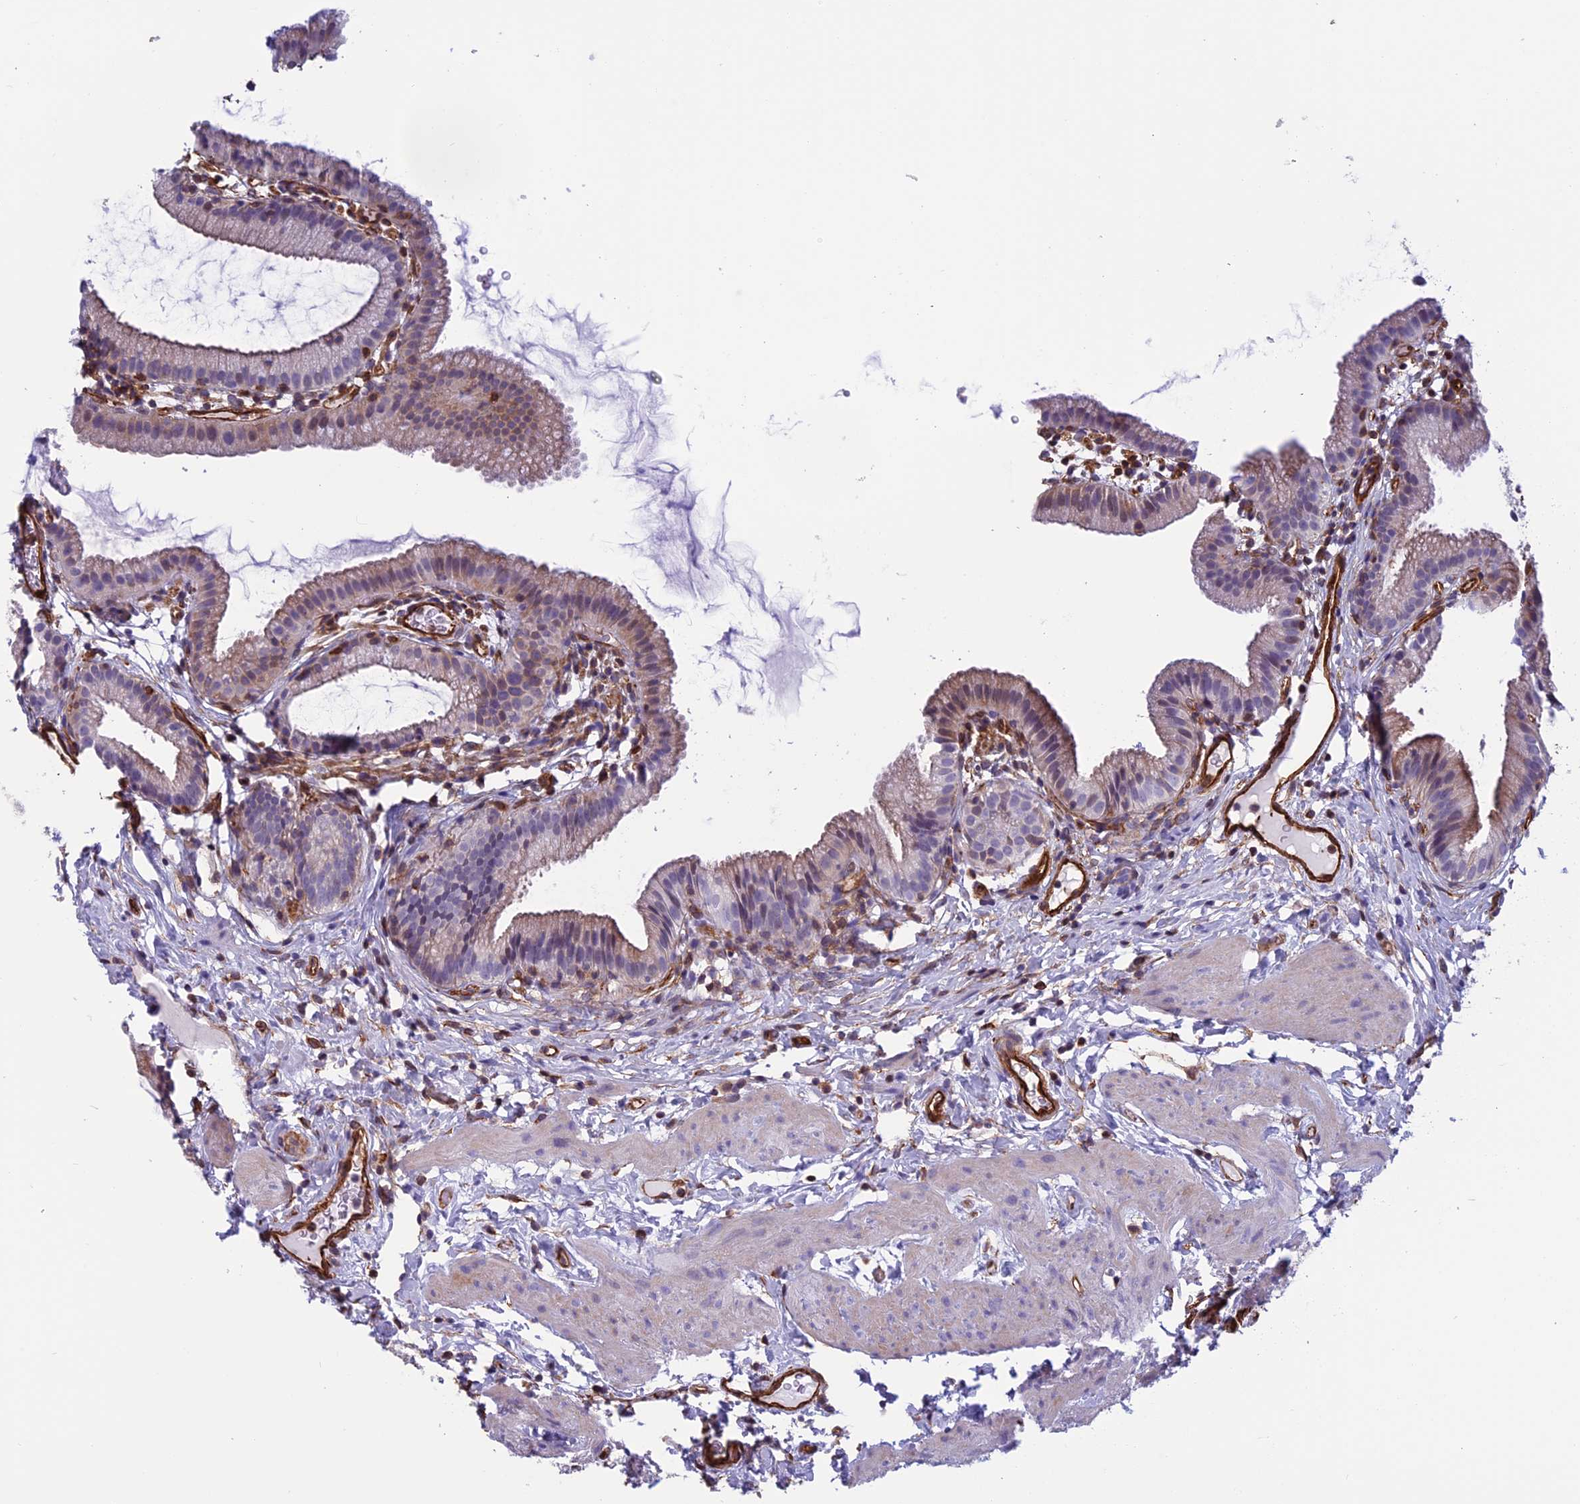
{"staining": {"intensity": "moderate", "quantity": "25%-75%", "location": "cytoplasmic/membranous,nuclear"}, "tissue": "gallbladder", "cell_type": "Glandular cells", "image_type": "normal", "snomed": [{"axis": "morphology", "description": "Normal tissue, NOS"}, {"axis": "topography", "description": "Gallbladder"}], "caption": "Immunohistochemistry of benign gallbladder demonstrates medium levels of moderate cytoplasmic/membranous,nuclear staining in approximately 25%-75% of glandular cells. (brown staining indicates protein expression, while blue staining denotes nuclei).", "gene": "ANGPTL2", "patient": {"sex": "female", "age": 46}}